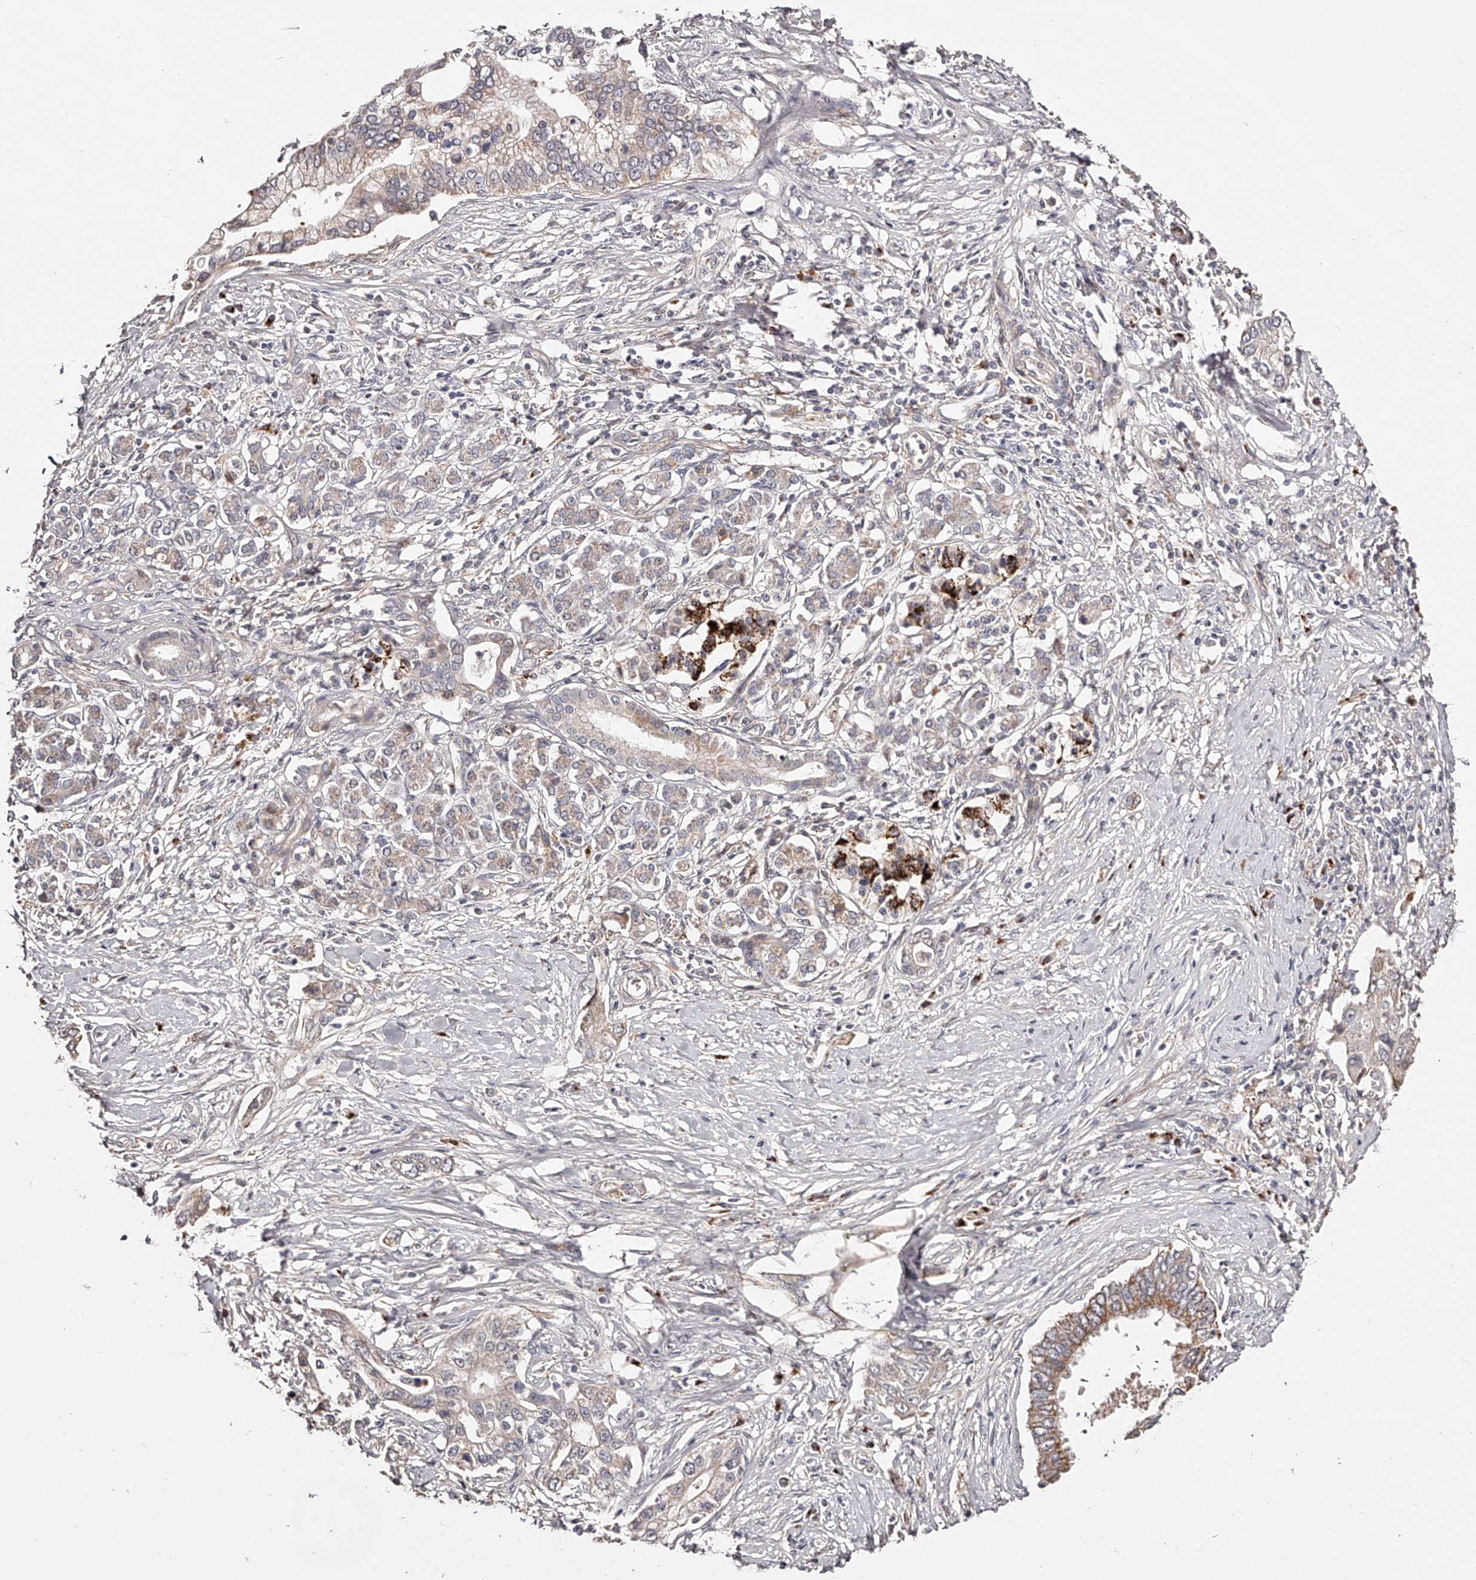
{"staining": {"intensity": "moderate", "quantity": "25%-75%", "location": "cytoplasmic/membranous"}, "tissue": "pancreatic cancer", "cell_type": "Tumor cells", "image_type": "cancer", "snomed": [{"axis": "morphology", "description": "Normal tissue, NOS"}, {"axis": "morphology", "description": "Adenocarcinoma, NOS"}, {"axis": "topography", "description": "Pancreas"}, {"axis": "topography", "description": "Peripheral nerve tissue"}], "caption": "Human pancreatic cancer stained with a protein marker reveals moderate staining in tumor cells.", "gene": "ZNF502", "patient": {"sex": "male", "age": 59}}